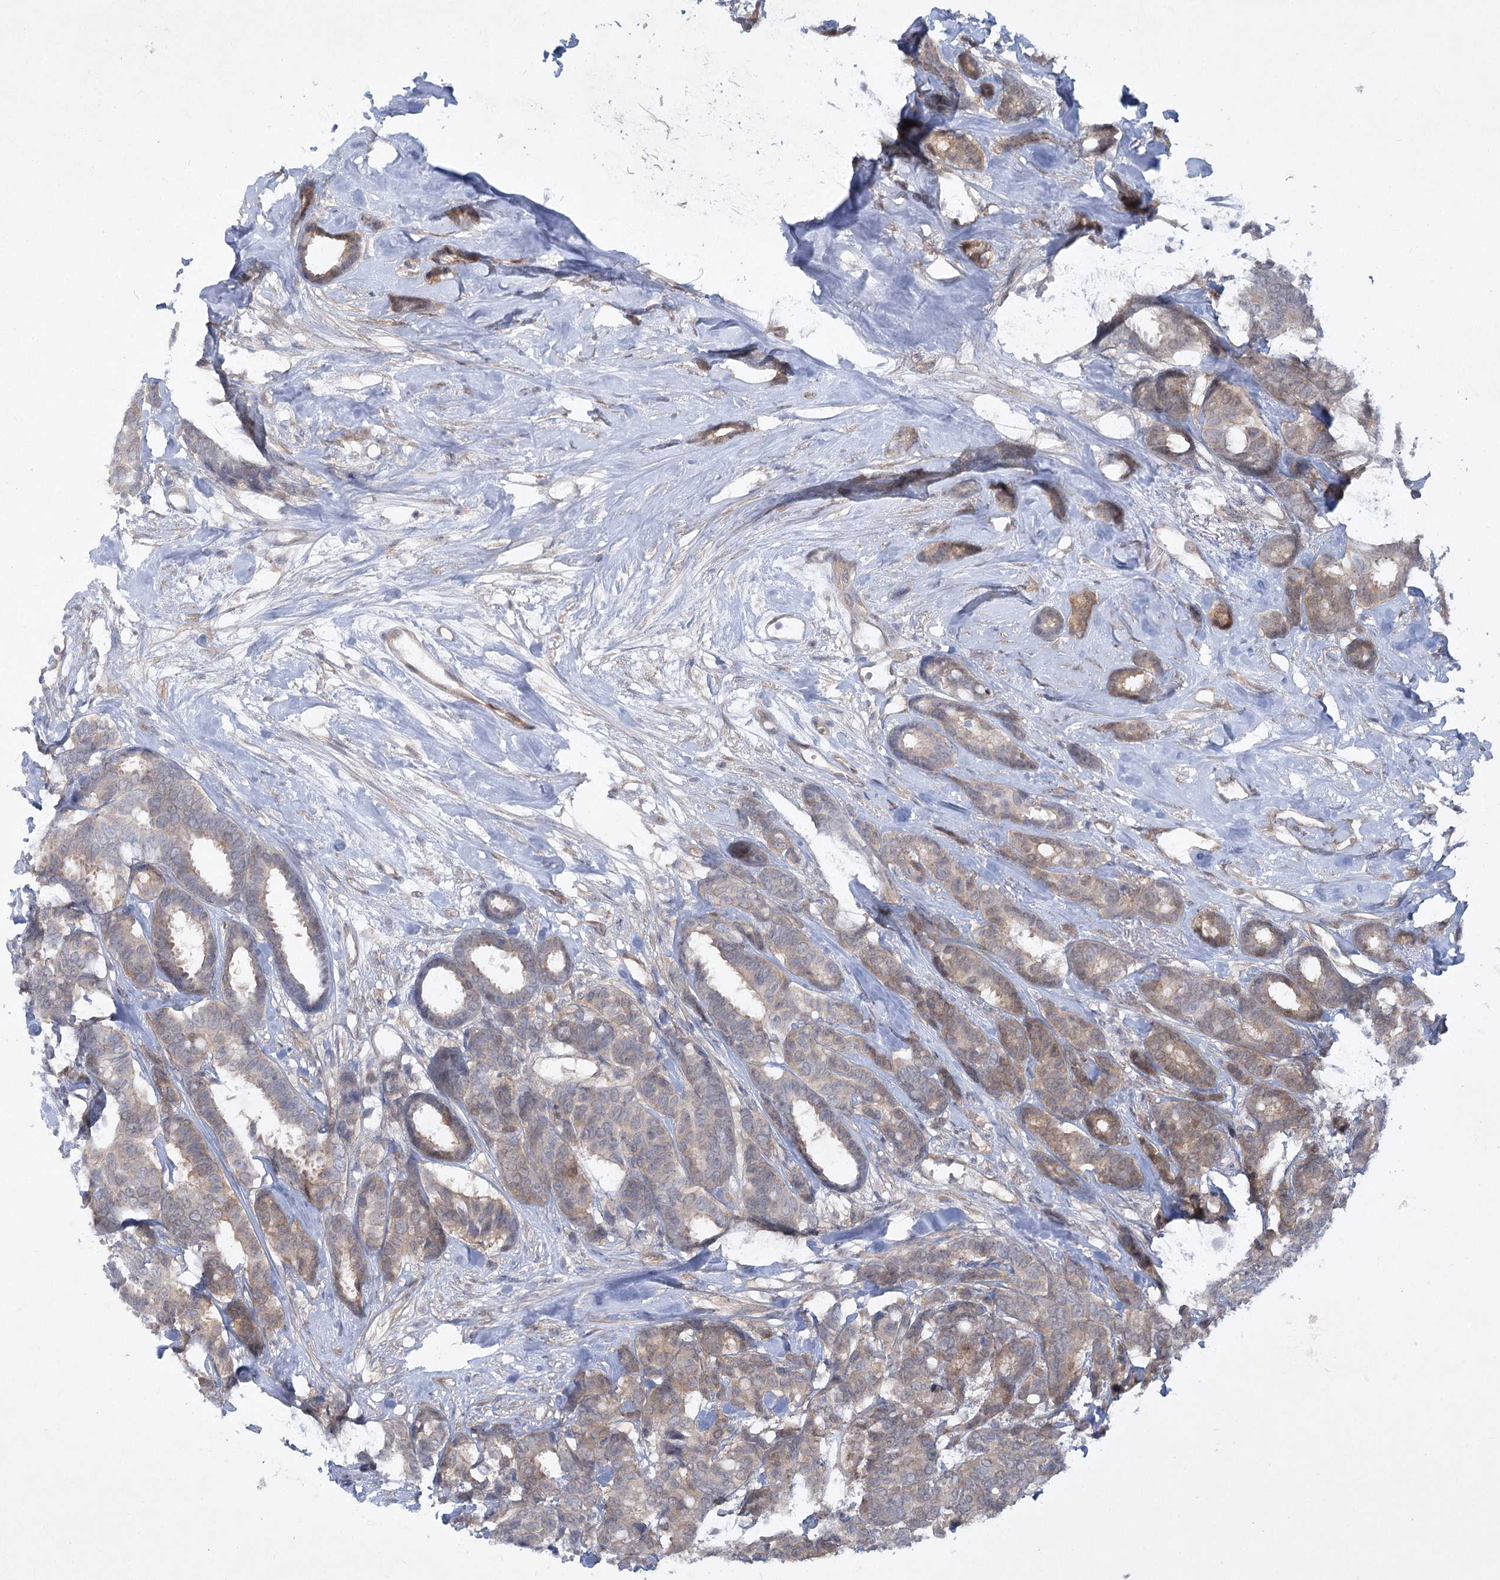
{"staining": {"intensity": "weak", "quantity": "25%-75%", "location": "cytoplasmic/membranous"}, "tissue": "breast cancer", "cell_type": "Tumor cells", "image_type": "cancer", "snomed": [{"axis": "morphology", "description": "Duct carcinoma"}, {"axis": "topography", "description": "Breast"}], "caption": "Immunohistochemistry (IHC) of human breast cancer reveals low levels of weak cytoplasmic/membranous positivity in about 25%-75% of tumor cells.", "gene": "AAMDC", "patient": {"sex": "female", "age": 87}}